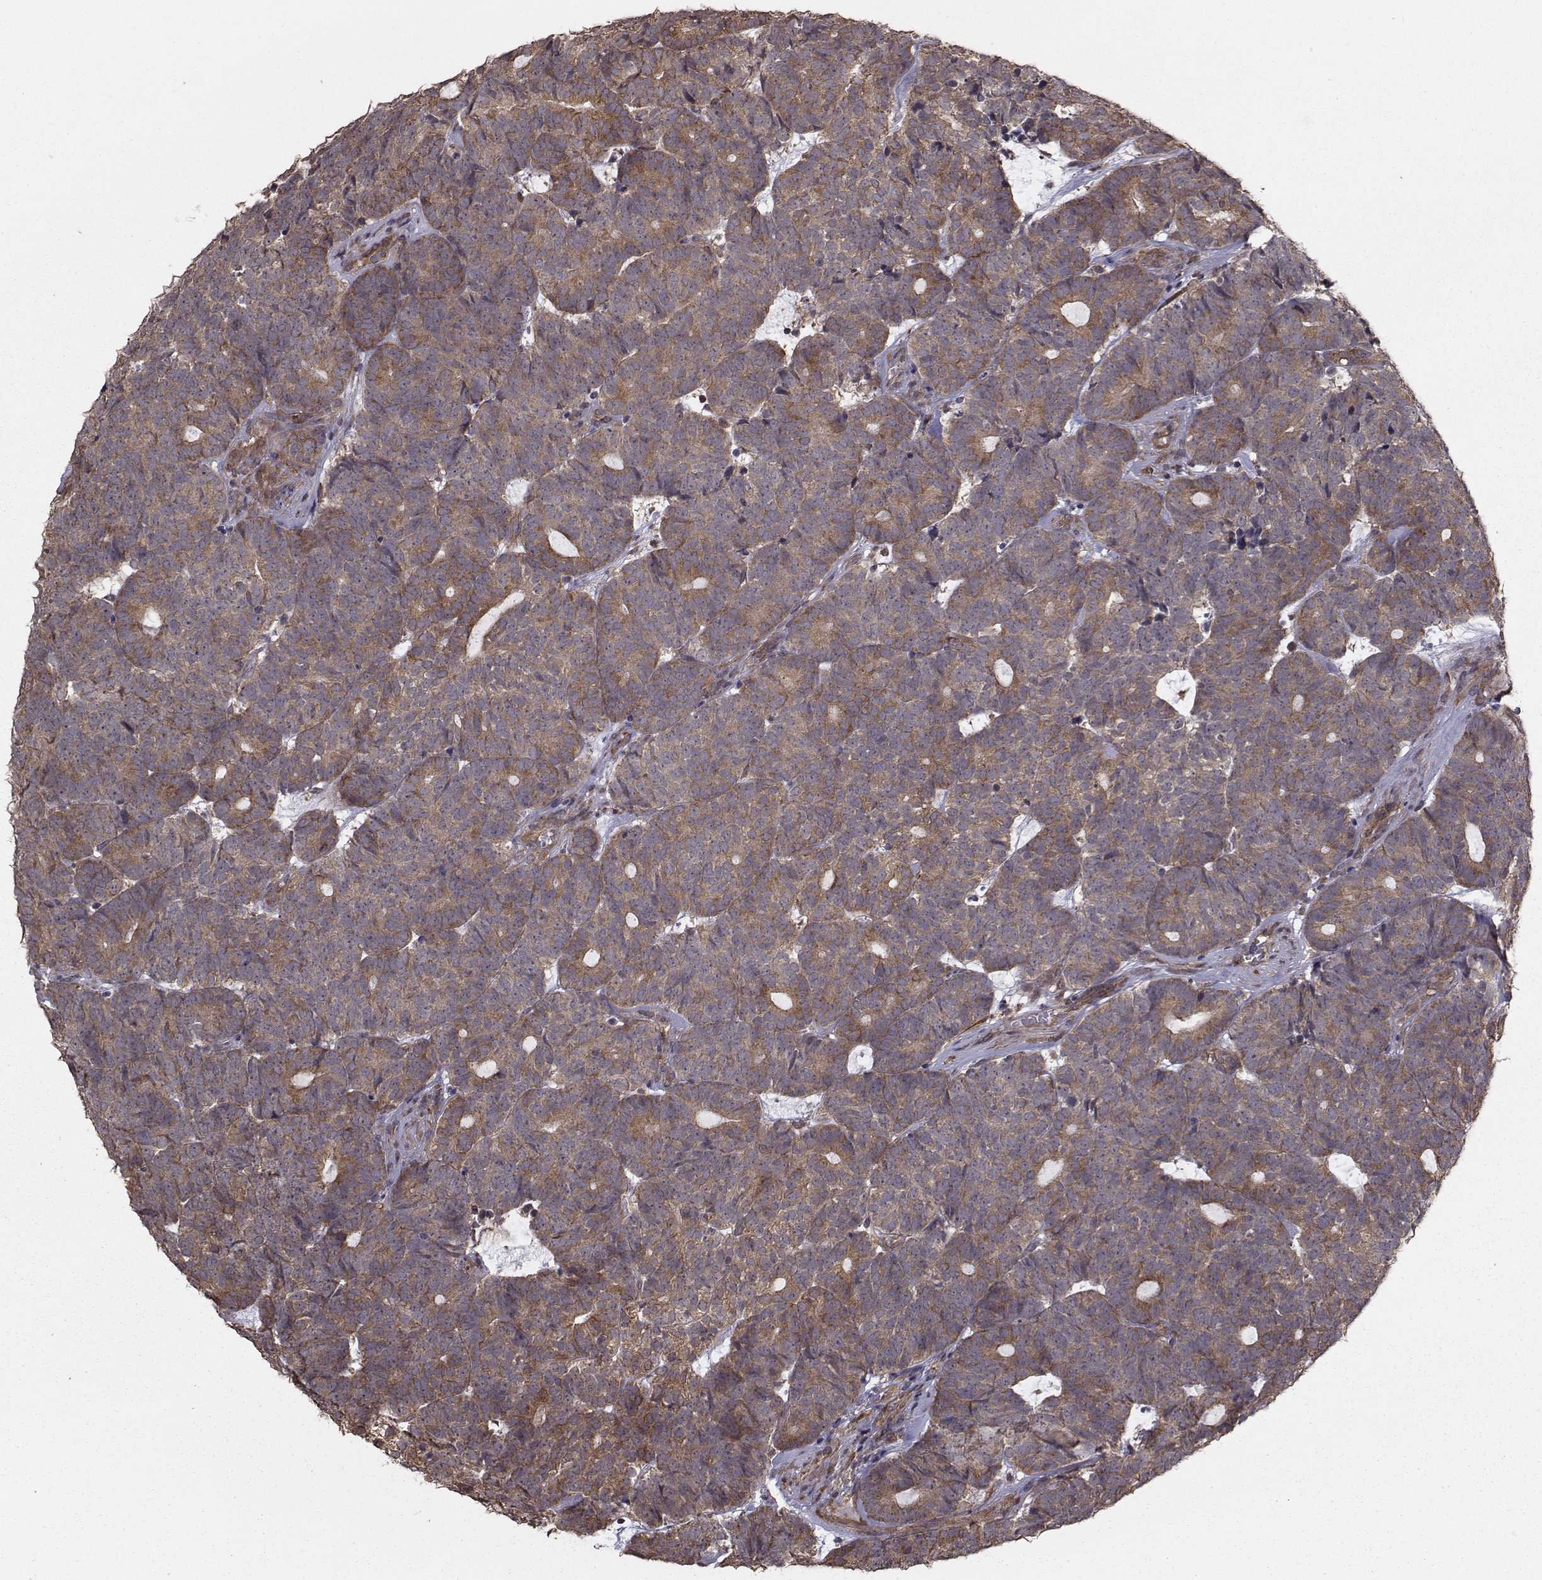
{"staining": {"intensity": "moderate", "quantity": ">75%", "location": "cytoplasmic/membranous"}, "tissue": "head and neck cancer", "cell_type": "Tumor cells", "image_type": "cancer", "snomed": [{"axis": "morphology", "description": "Adenocarcinoma, NOS"}, {"axis": "topography", "description": "Head-Neck"}], "caption": "Tumor cells exhibit moderate cytoplasmic/membranous expression in about >75% of cells in head and neck cancer (adenocarcinoma). (brown staining indicates protein expression, while blue staining denotes nuclei).", "gene": "TRIP10", "patient": {"sex": "female", "age": 81}}